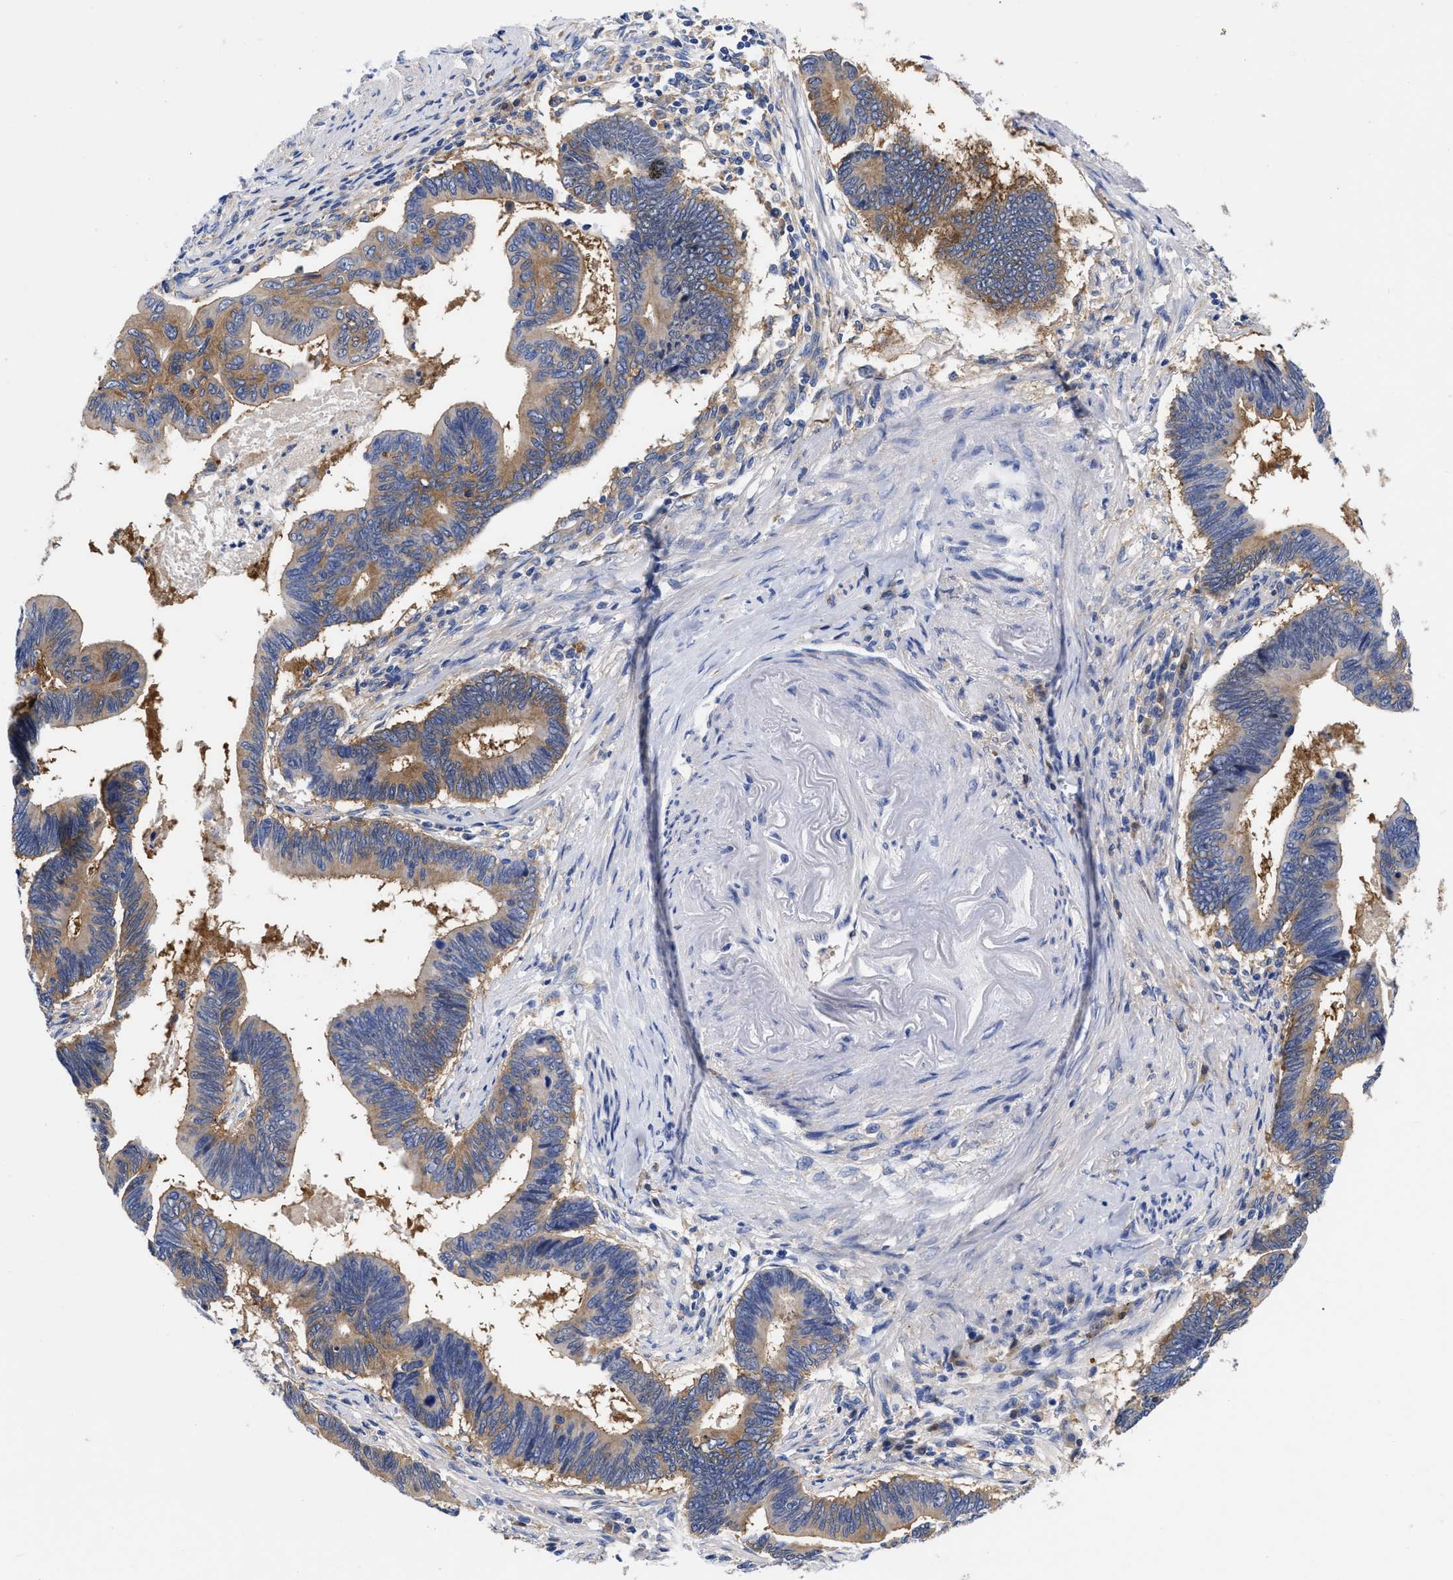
{"staining": {"intensity": "moderate", "quantity": ">75%", "location": "cytoplasmic/membranous"}, "tissue": "pancreatic cancer", "cell_type": "Tumor cells", "image_type": "cancer", "snomed": [{"axis": "morphology", "description": "Adenocarcinoma, NOS"}, {"axis": "topography", "description": "Pancreas"}], "caption": "A micrograph of human adenocarcinoma (pancreatic) stained for a protein displays moderate cytoplasmic/membranous brown staining in tumor cells. (brown staining indicates protein expression, while blue staining denotes nuclei).", "gene": "RBKS", "patient": {"sex": "female", "age": 70}}